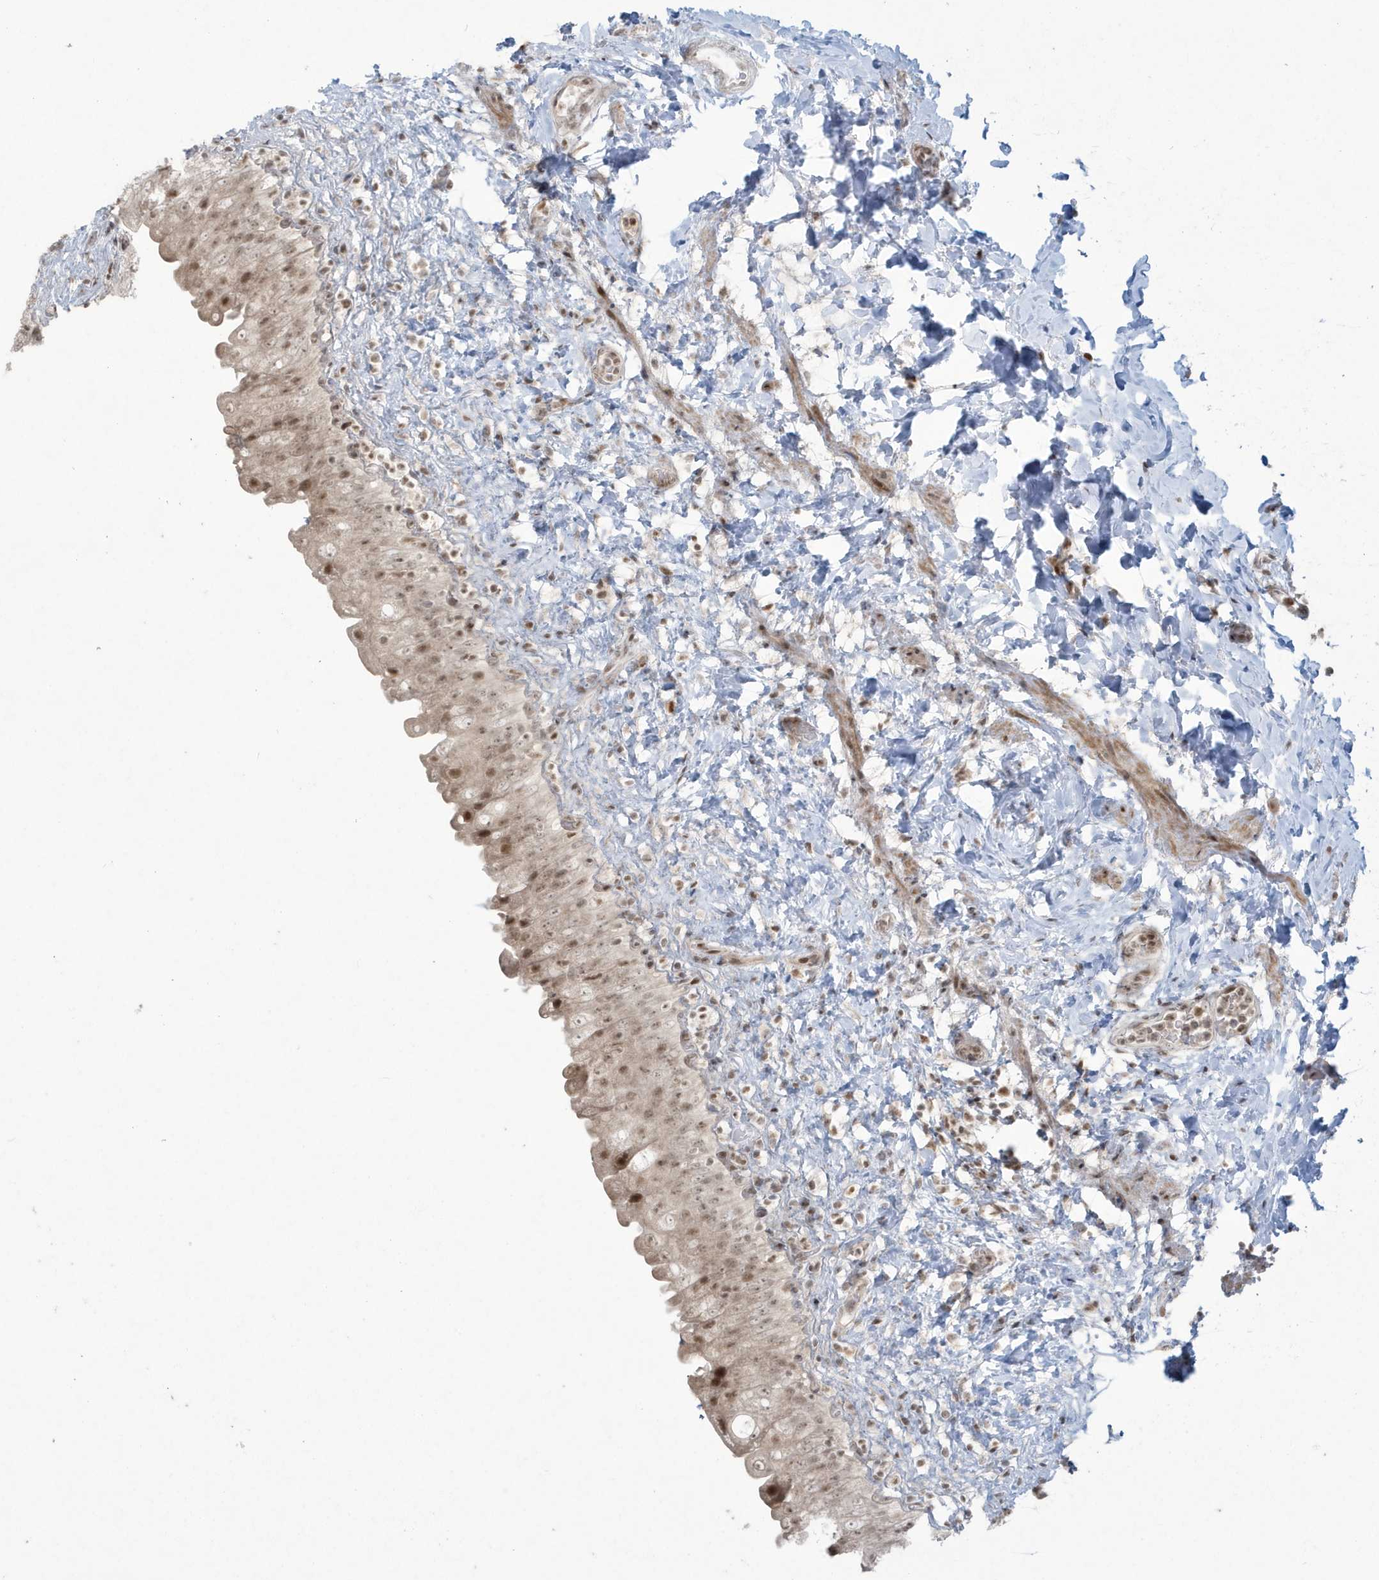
{"staining": {"intensity": "moderate", "quantity": ">75%", "location": "nuclear"}, "tissue": "urinary bladder", "cell_type": "Urothelial cells", "image_type": "normal", "snomed": [{"axis": "morphology", "description": "Normal tissue, NOS"}, {"axis": "topography", "description": "Urinary bladder"}], "caption": "Immunohistochemistry (IHC) staining of unremarkable urinary bladder, which displays medium levels of moderate nuclear expression in about >75% of urothelial cells indicating moderate nuclear protein staining. The staining was performed using DAB (brown) for protein detection and nuclei were counterstained in hematoxylin (blue).", "gene": "C1orf52", "patient": {"sex": "female", "age": 27}}